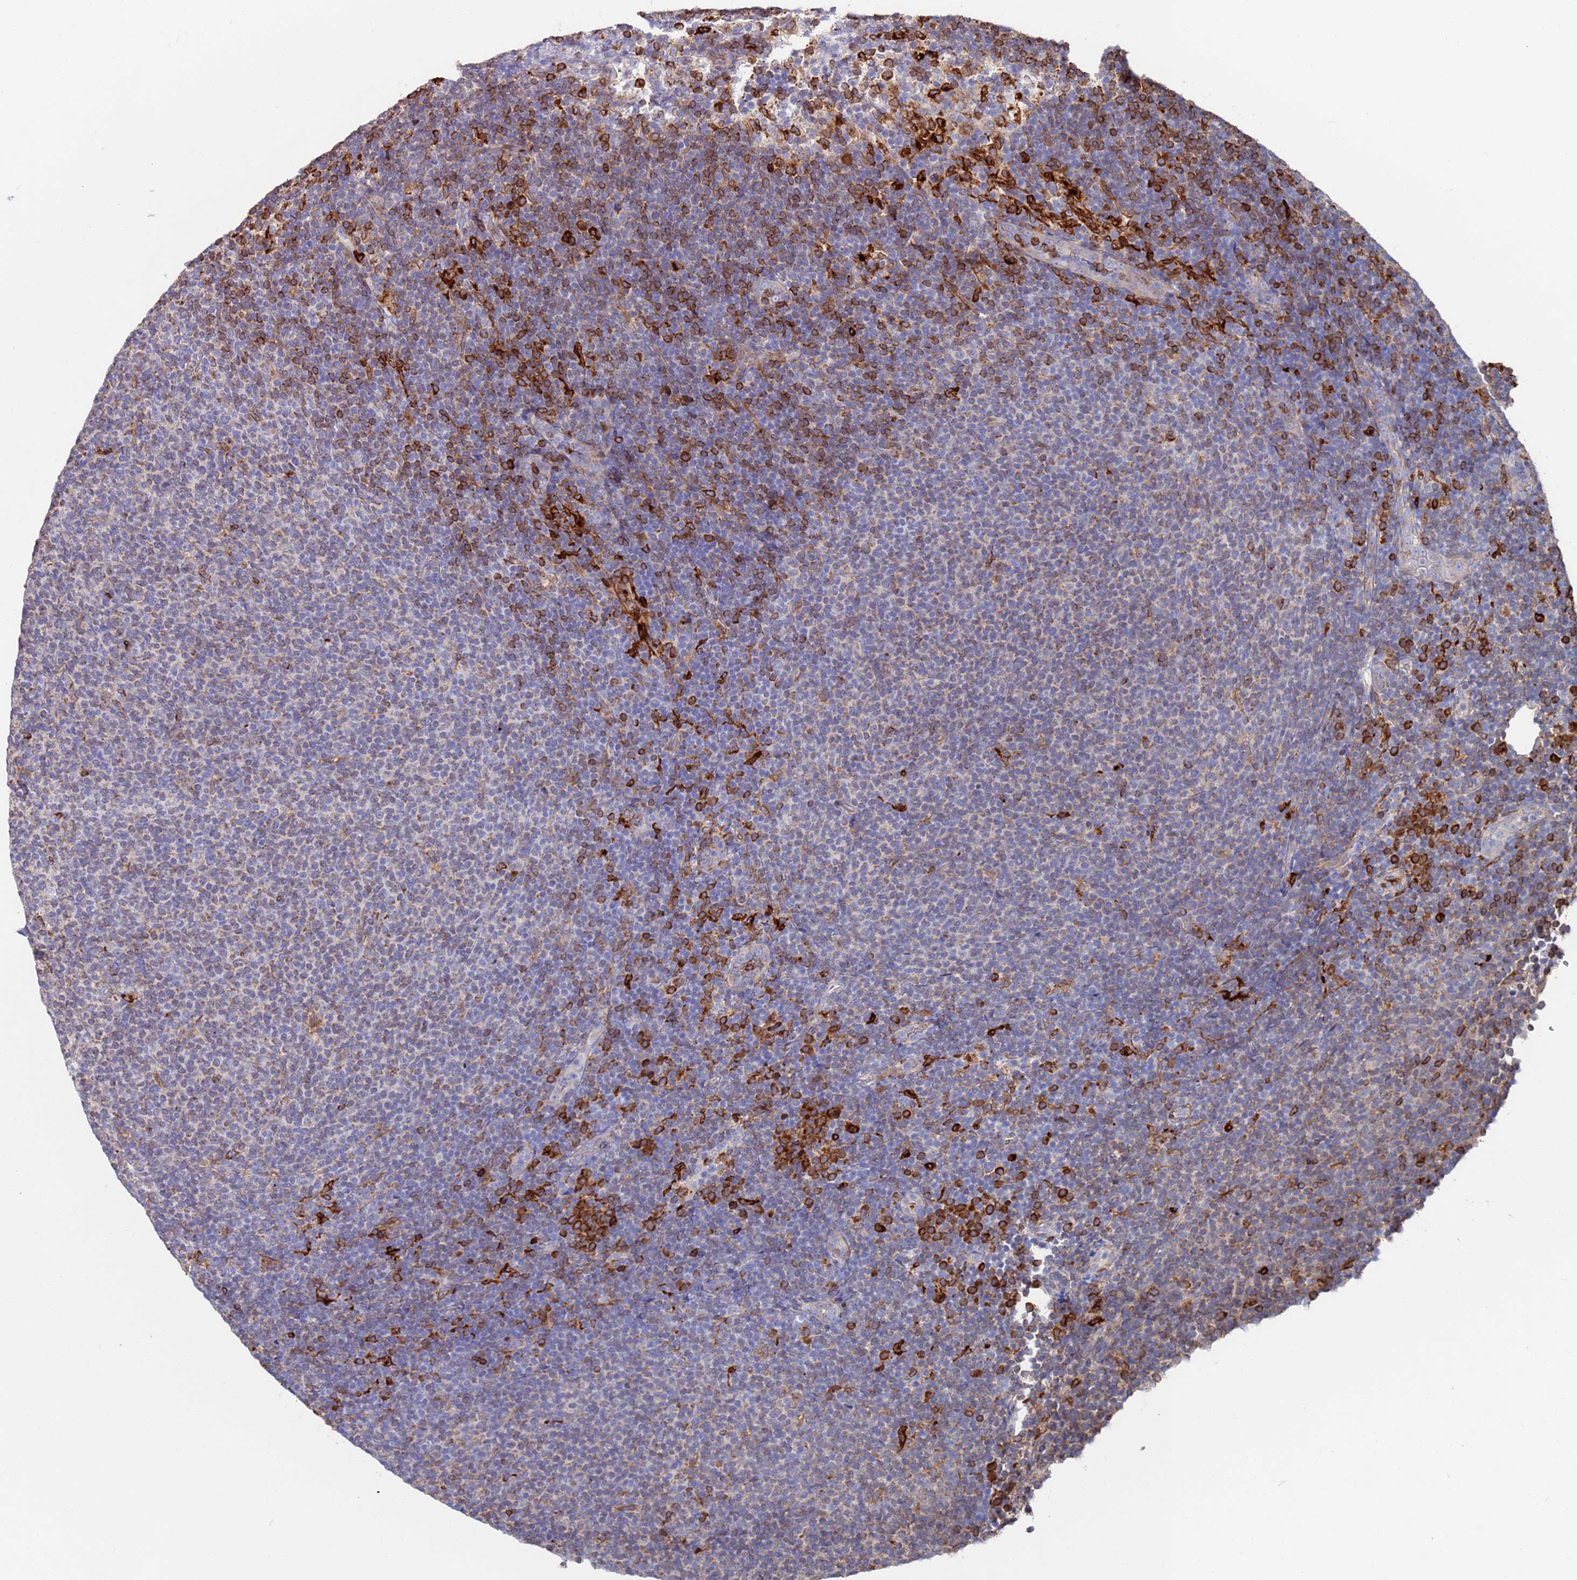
{"staining": {"intensity": "negative", "quantity": "none", "location": "none"}, "tissue": "lymphoma", "cell_type": "Tumor cells", "image_type": "cancer", "snomed": [{"axis": "morphology", "description": "Malignant lymphoma, non-Hodgkin's type, Low grade"}, {"axis": "topography", "description": "Lymph node"}], "caption": "Tumor cells are negative for protein expression in human lymphoma.", "gene": "GREB1L", "patient": {"sex": "male", "age": 66}}